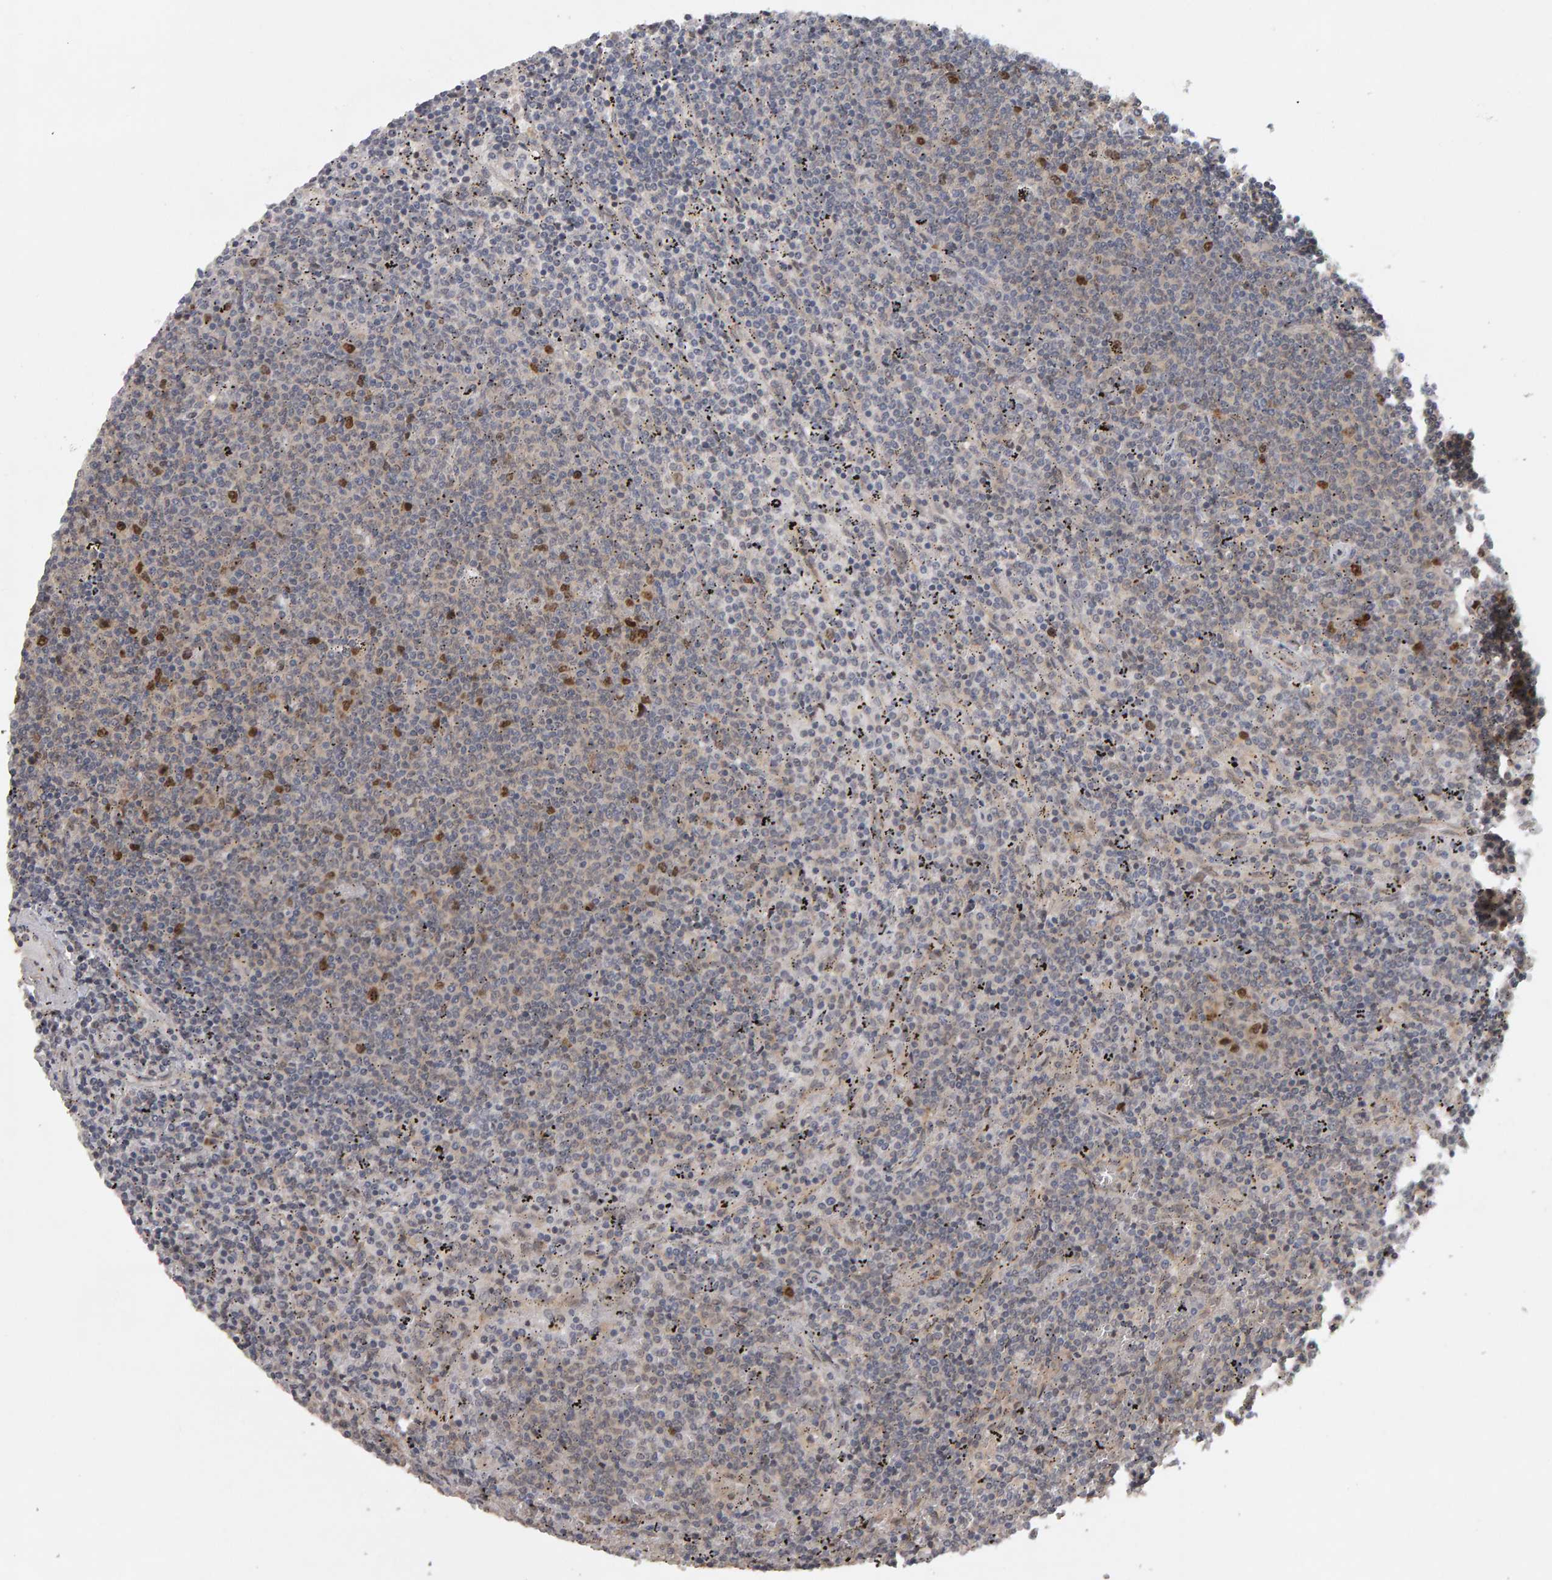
{"staining": {"intensity": "moderate", "quantity": "<25%", "location": "nuclear"}, "tissue": "lymphoma", "cell_type": "Tumor cells", "image_type": "cancer", "snomed": [{"axis": "morphology", "description": "Malignant lymphoma, non-Hodgkin's type, Low grade"}, {"axis": "topography", "description": "Spleen"}], "caption": "The histopathology image exhibits staining of lymphoma, revealing moderate nuclear protein expression (brown color) within tumor cells.", "gene": "CDCA5", "patient": {"sex": "female", "age": 50}}